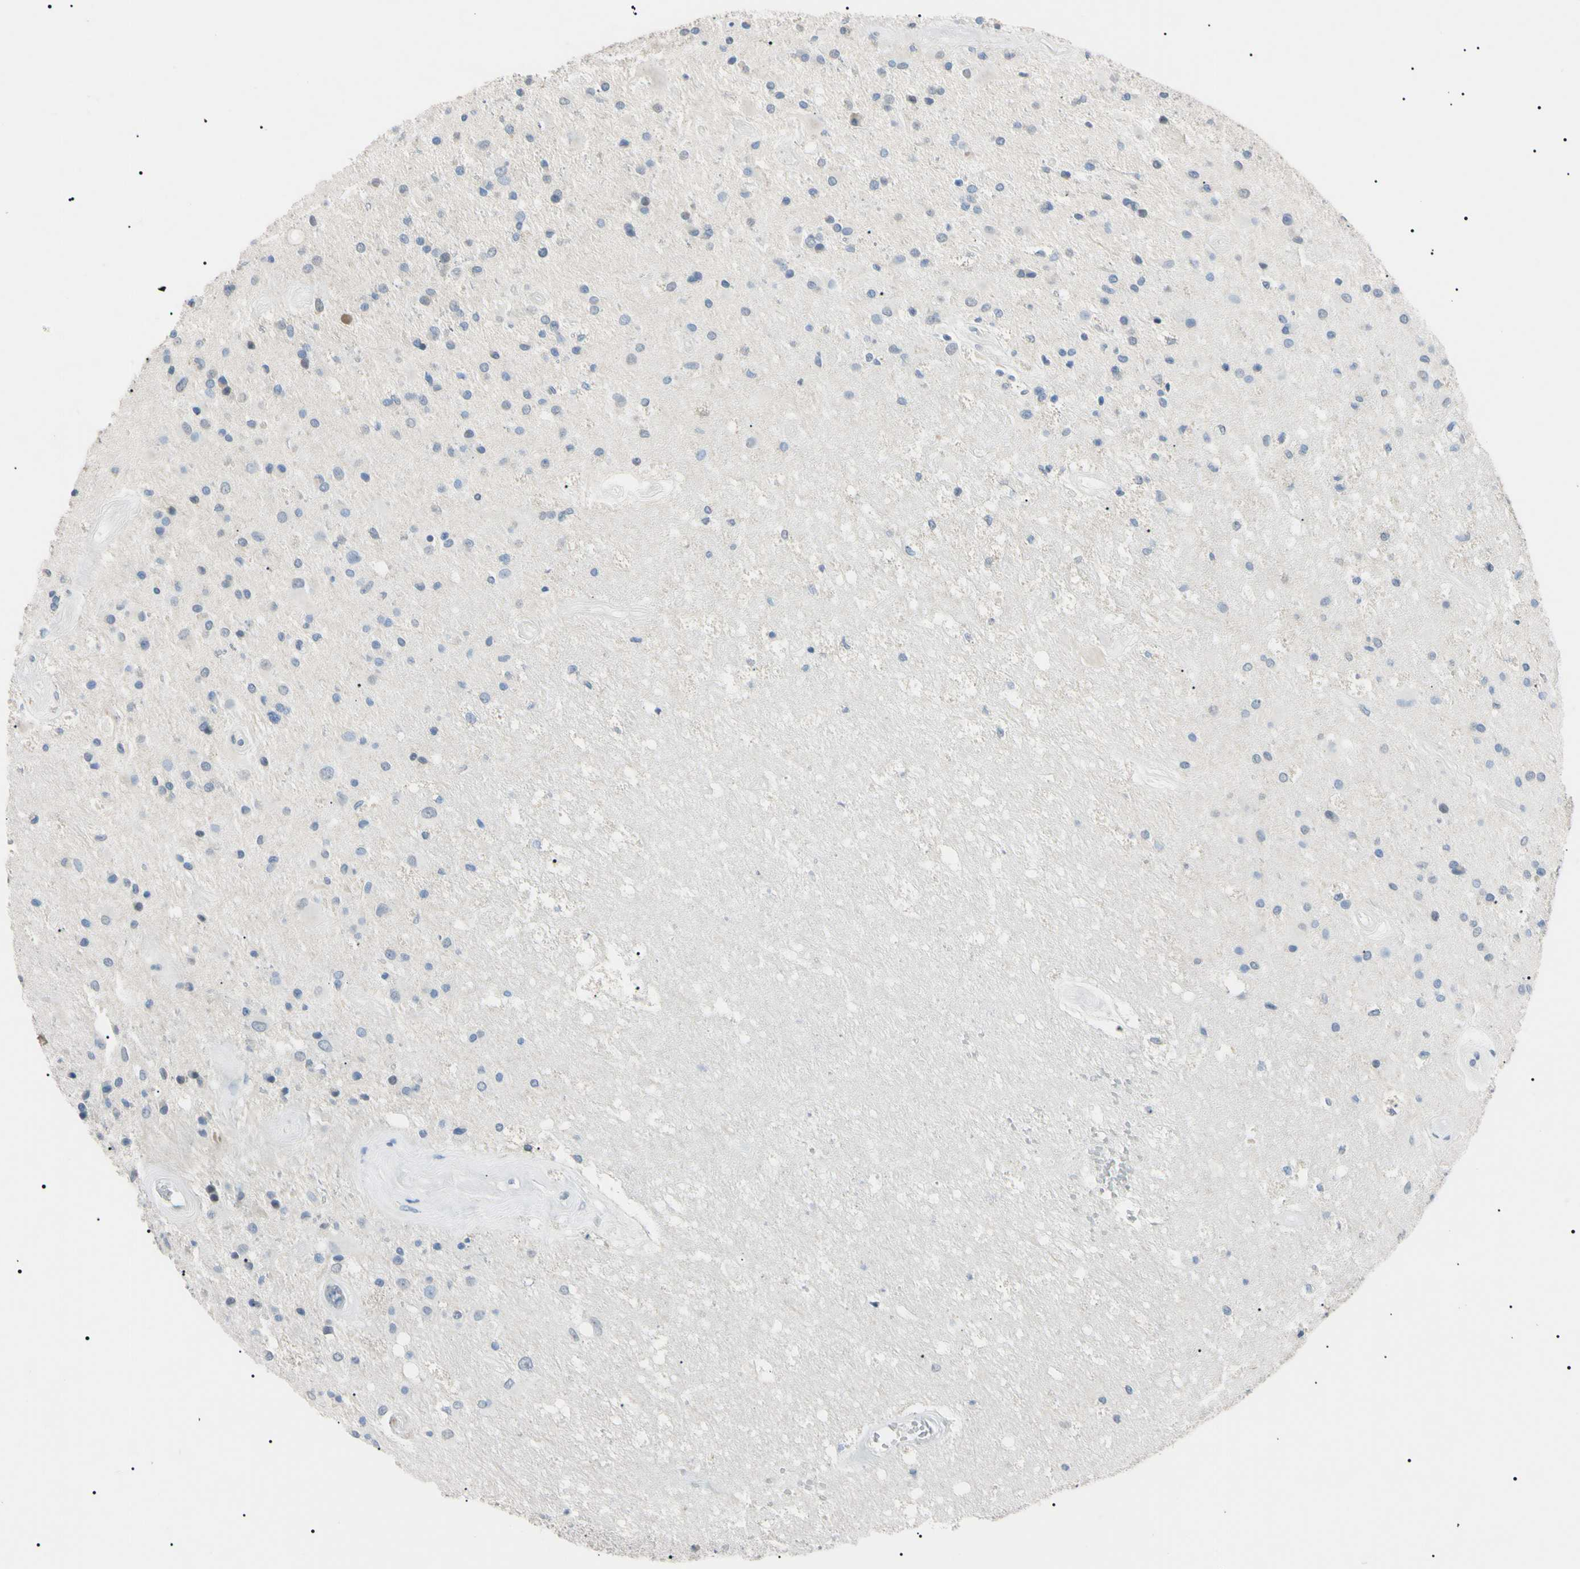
{"staining": {"intensity": "negative", "quantity": "none", "location": "none"}, "tissue": "glioma", "cell_type": "Tumor cells", "image_type": "cancer", "snomed": [{"axis": "morphology", "description": "Glioma, malignant, Low grade"}, {"axis": "topography", "description": "Brain"}], "caption": "Immunohistochemistry photomicrograph of neoplastic tissue: human malignant low-grade glioma stained with DAB (3,3'-diaminobenzidine) exhibits no significant protein expression in tumor cells. The staining was performed using DAB to visualize the protein expression in brown, while the nuclei were stained in blue with hematoxylin (Magnification: 20x).", "gene": "CGB3", "patient": {"sex": "male", "age": 58}}